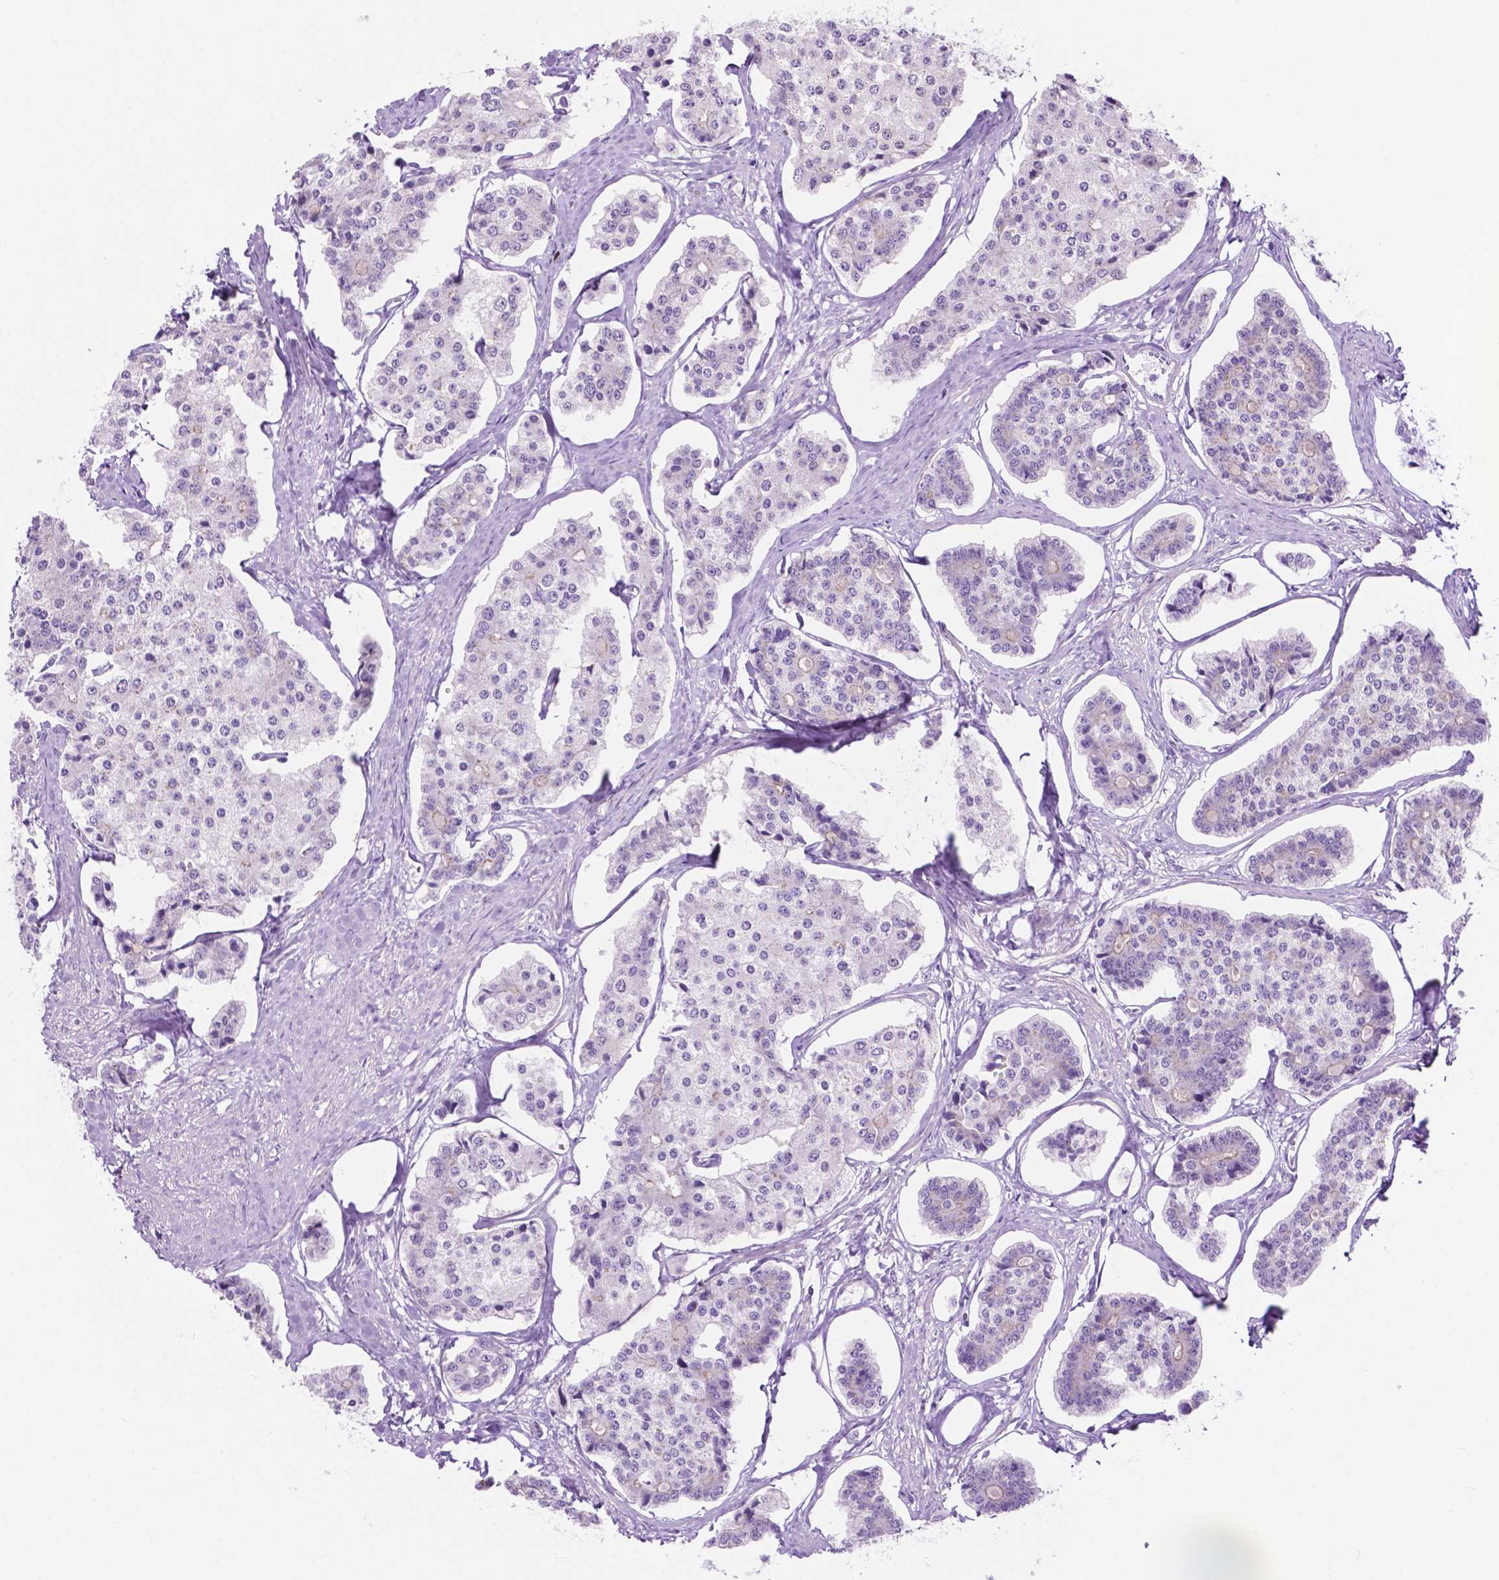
{"staining": {"intensity": "negative", "quantity": "none", "location": "none"}, "tissue": "carcinoid", "cell_type": "Tumor cells", "image_type": "cancer", "snomed": [{"axis": "morphology", "description": "Carcinoid, malignant, NOS"}, {"axis": "topography", "description": "Small intestine"}], "caption": "Tumor cells are negative for protein expression in human carcinoid (malignant).", "gene": "ACY3", "patient": {"sex": "female", "age": 65}}